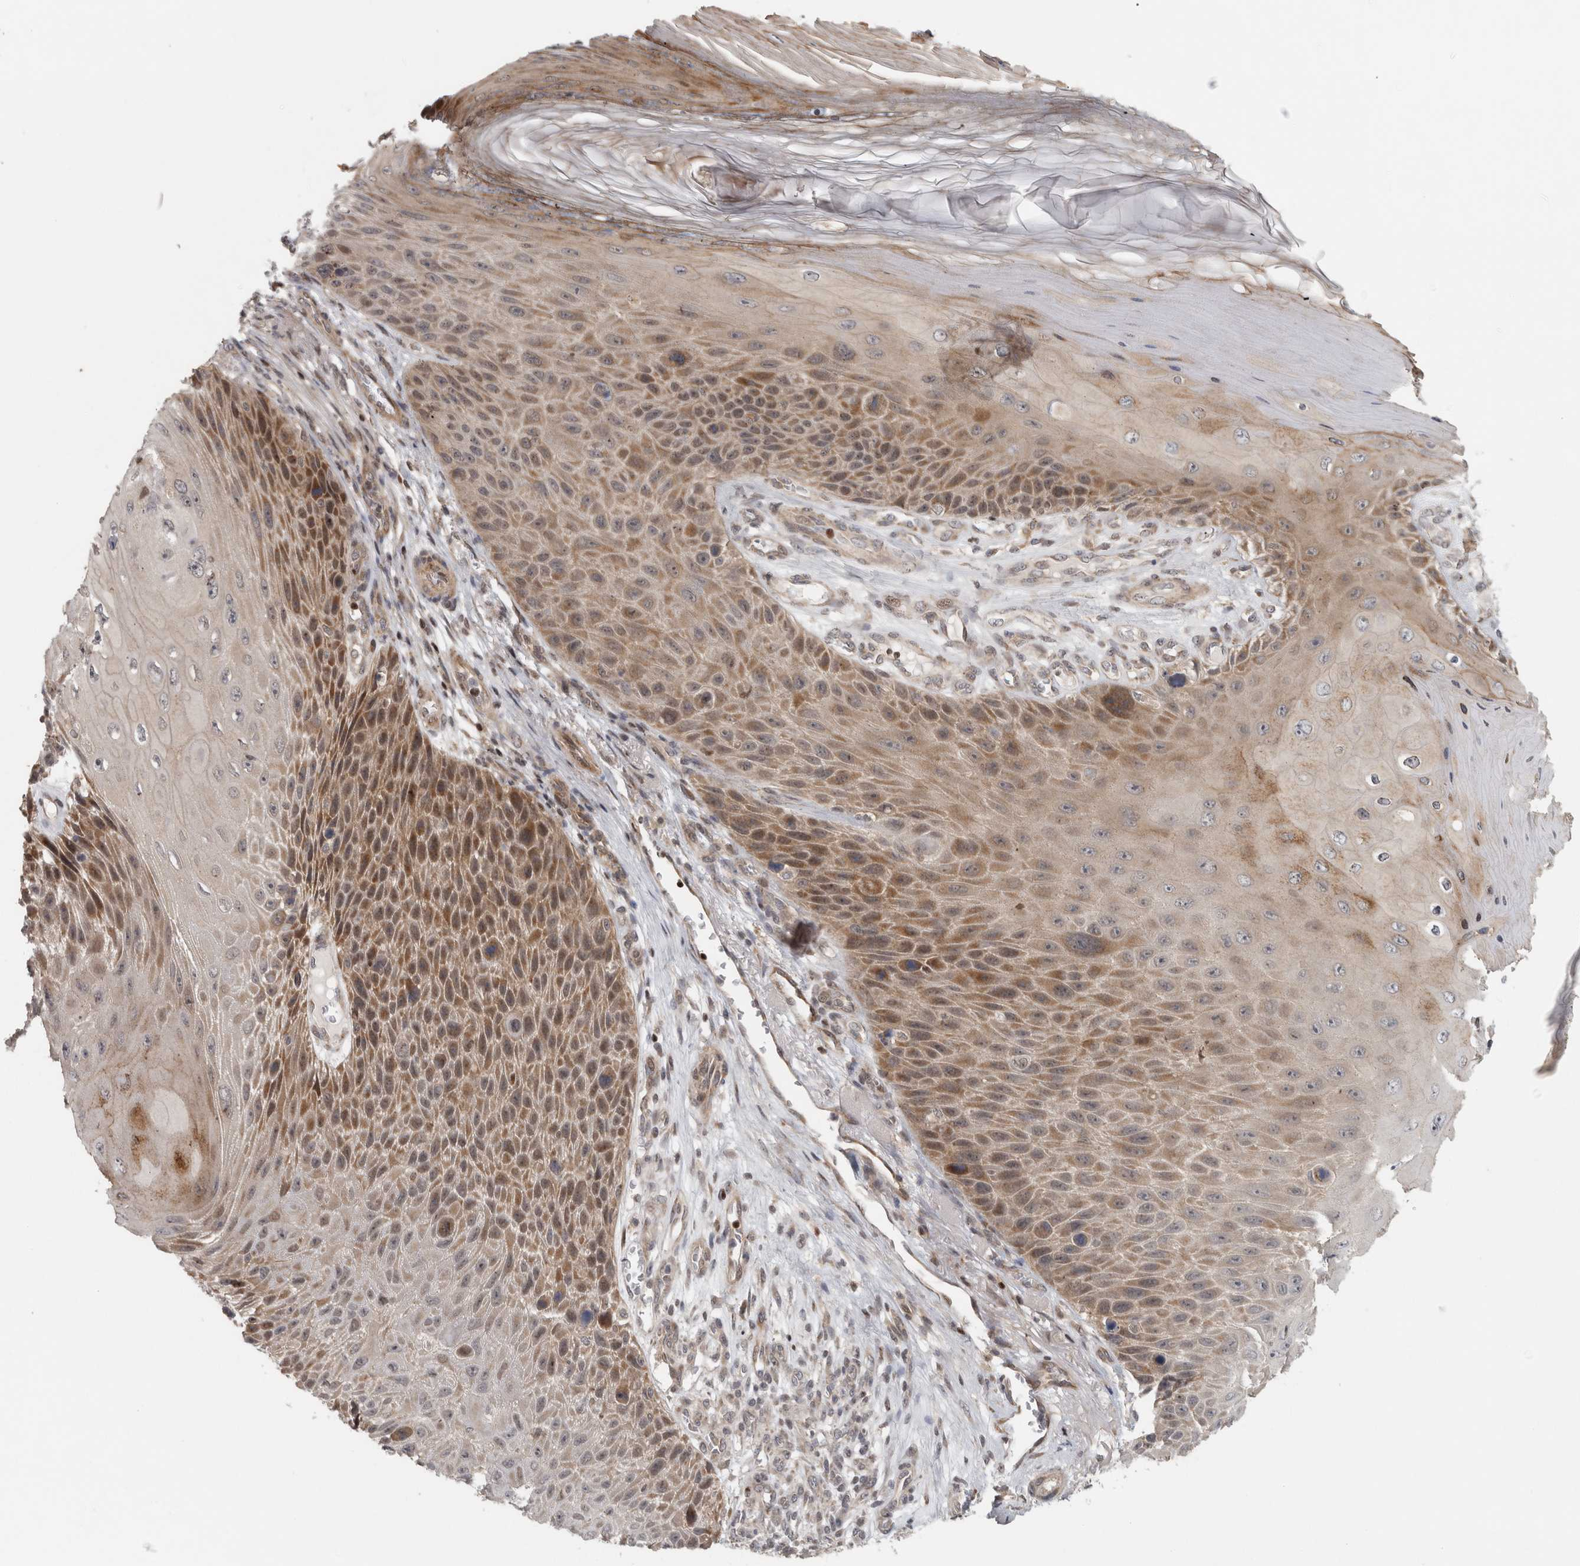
{"staining": {"intensity": "weak", "quantity": ">75%", "location": "cytoplasmic/membranous"}, "tissue": "skin cancer", "cell_type": "Tumor cells", "image_type": "cancer", "snomed": [{"axis": "morphology", "description": "Squamous cell carcinoma, NOS"}, {"axis": "topography", "description": "Skin"}], "caption": "IHC micrograph of neoplastic tissue: human skin cancer stained using IHC demonstrates low levels of weak protein expression localized specifically in the cytoplasmic/membranous of tumor cells, appearing as a cytoplasmic/membranous brown color.", "gene": "KDM8", "patient": {"sex": "female", "age": 88}}